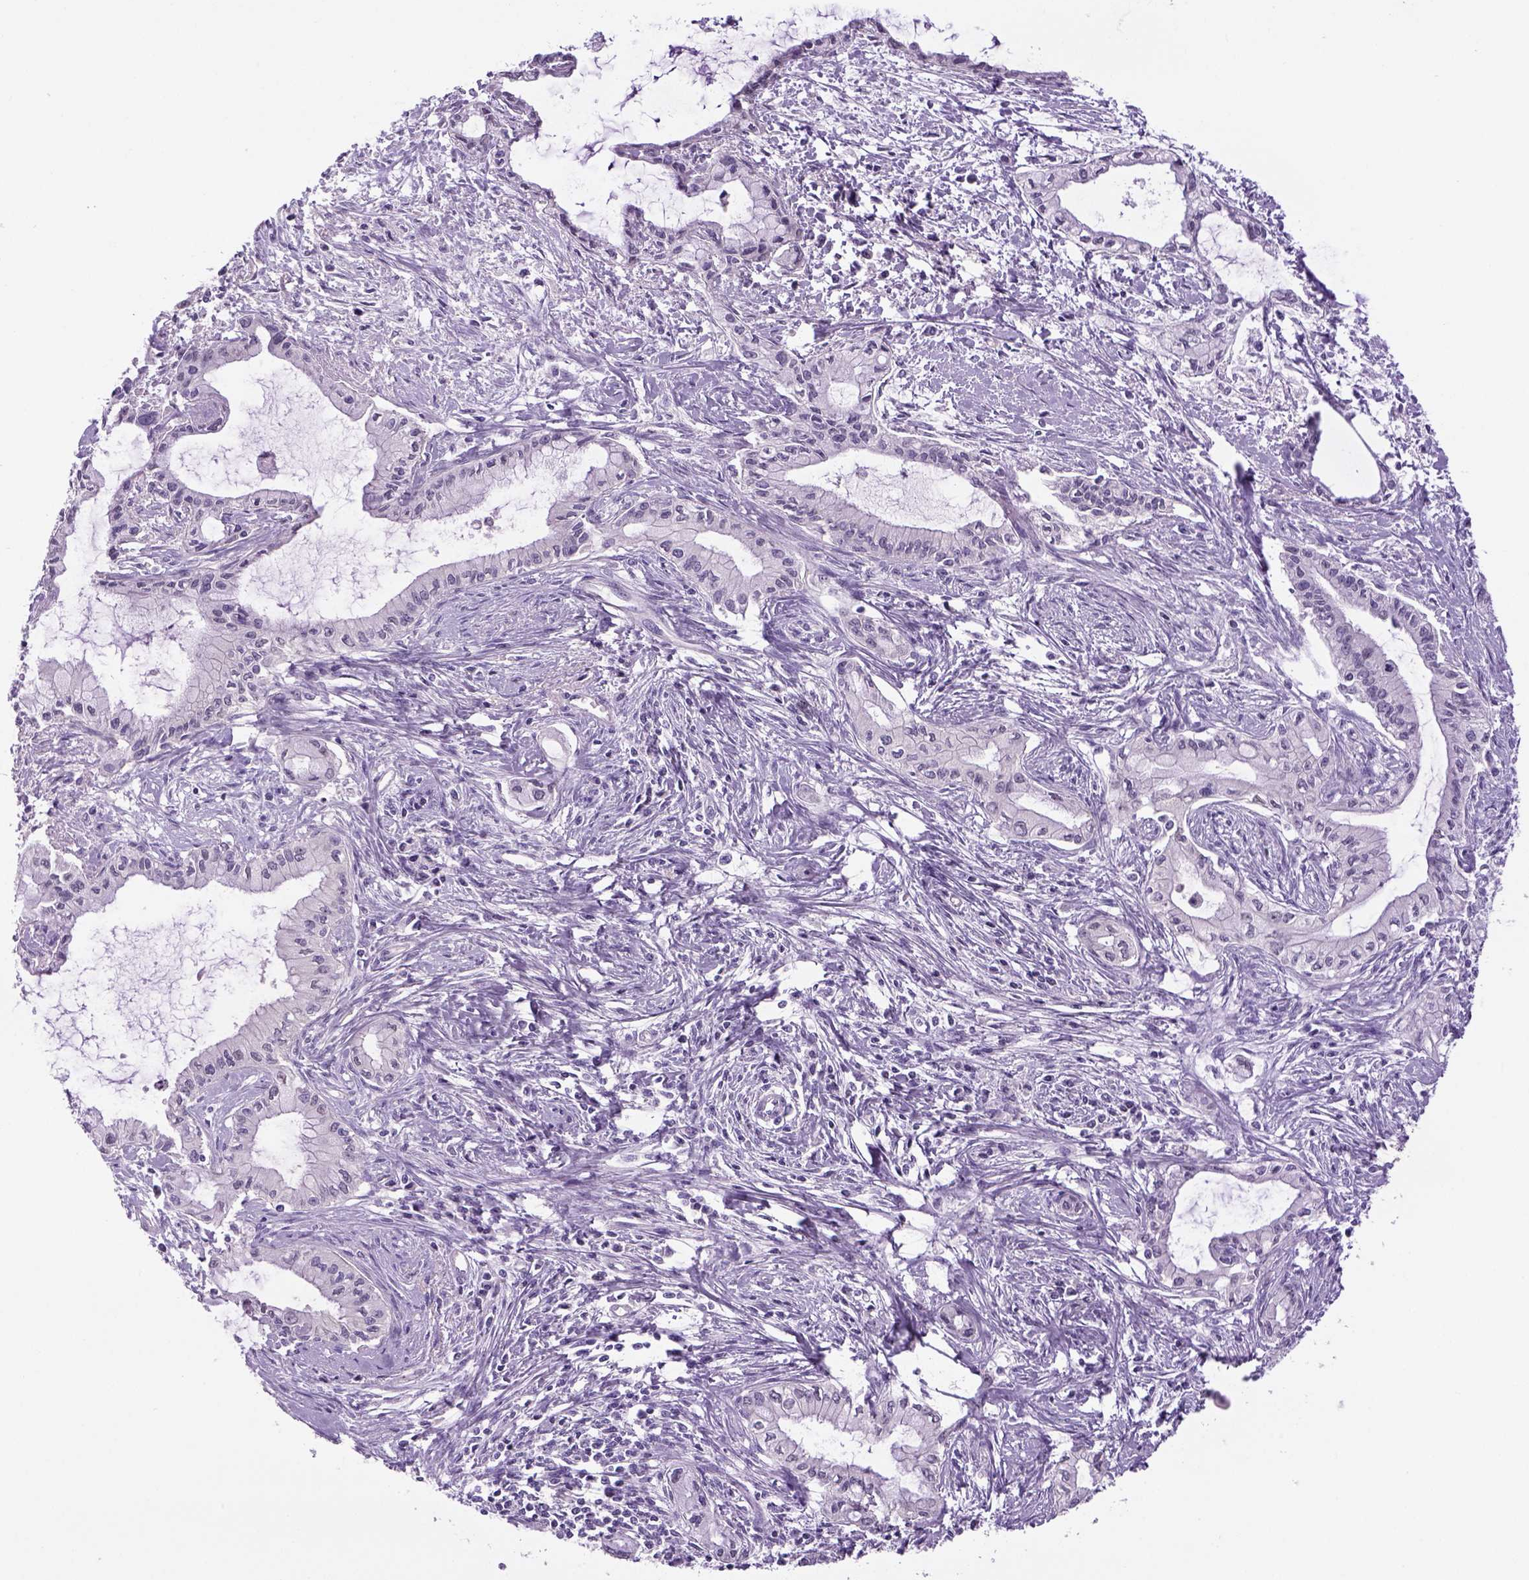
{"staining": {"intensity": "negative", "quantity": "none", "location": "none"}, "tissue": "pancreatic cancer", "cell_type": "Tumor cells", "image_type": "cancer", "snomed": [{"axis": "morphology", "description": "Adenocarcinoma, NOS"}, {"axis": "topography", "description": "Pancreas"}], "caption": "Protein analysis of pancreatic adenocarcinoma reveals no significant positivity in tumor cells.", "gene": "DBH", "patient": {"sex": "male", "age": 48}}